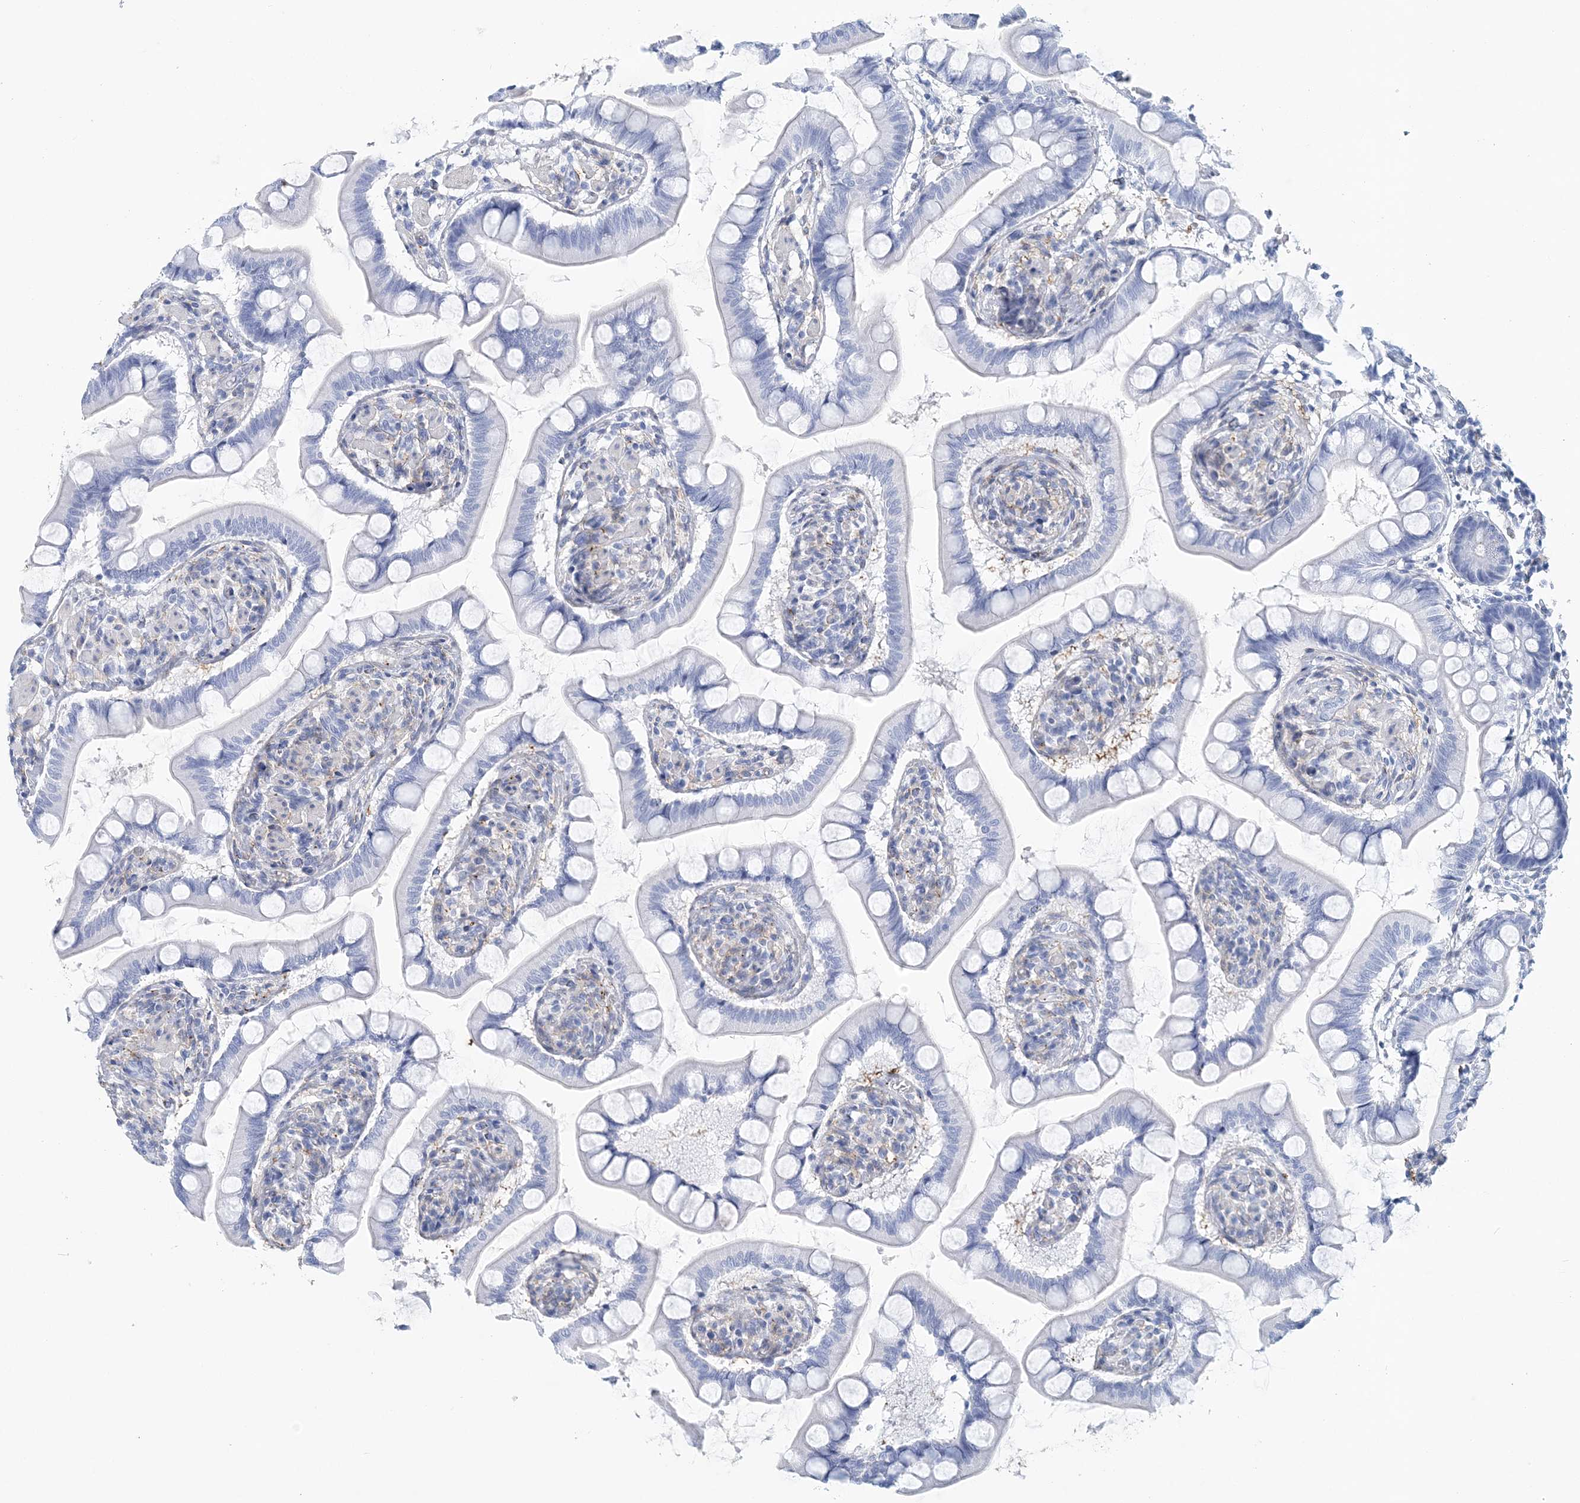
{"staining": {"intensity": "negative", "quantity": "none", "location": "none"}, "tissue": "small intestine", "cell_type": "Glandular cells", "image_type": "normal", "snomed": [{"axis": "morphology", "description": "Normal tissue, NOS"}, {"axis": "topography", "description": "Small intestine"}], "caption": "High power microscopy photomicrograph of an immunohistochemistry (IHC) image of unremarkable small intestine, revealing no significant staining in glandular cells.", "gene": "NKX6", "patient": {"sex": "male", "age": 41}}